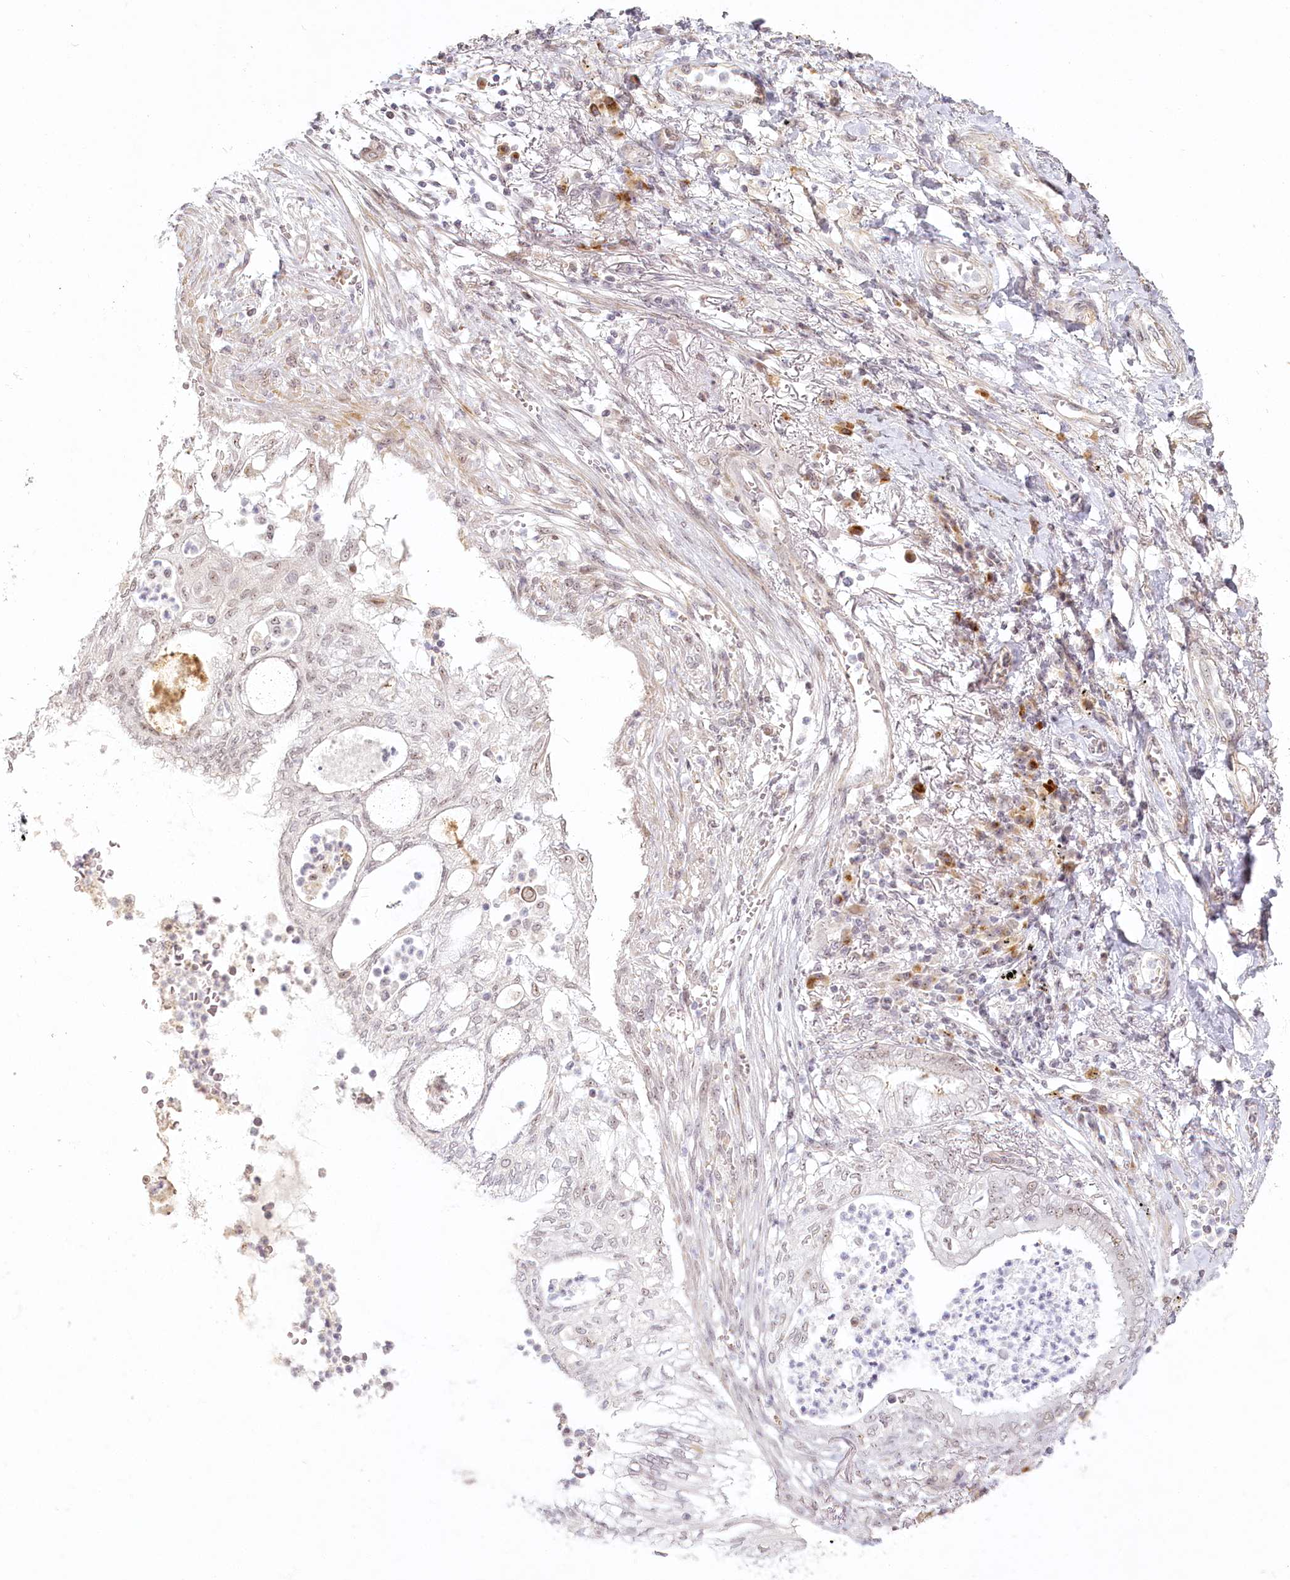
{"staining": {"intensity": "weak", "quantity": "<25%", "location": "nuclear"}, "tissue": "lung cancer", "cell_type": "Tumor cells", "image_type": "cancer", "snomed": [{"axis": "morphology", "description": "Adenocarcinoma, NOS"}, {"axis": "topography", "description": "Lung"}], "caption": "High magnification brightfield microscopy of lung cancer (adenocarcinoma) stained with DAB (3,3'-diaminobenzidine) (brown) and counterstained with hematoxylin (blue): tumor cells show no significant positivity. (Brightfield microscopy of DAB (3,3'-diaminobenzidine) IHC at high magnification).", "gene": "EXOSC7", "patient": {"sex": "female", "age": 70}}